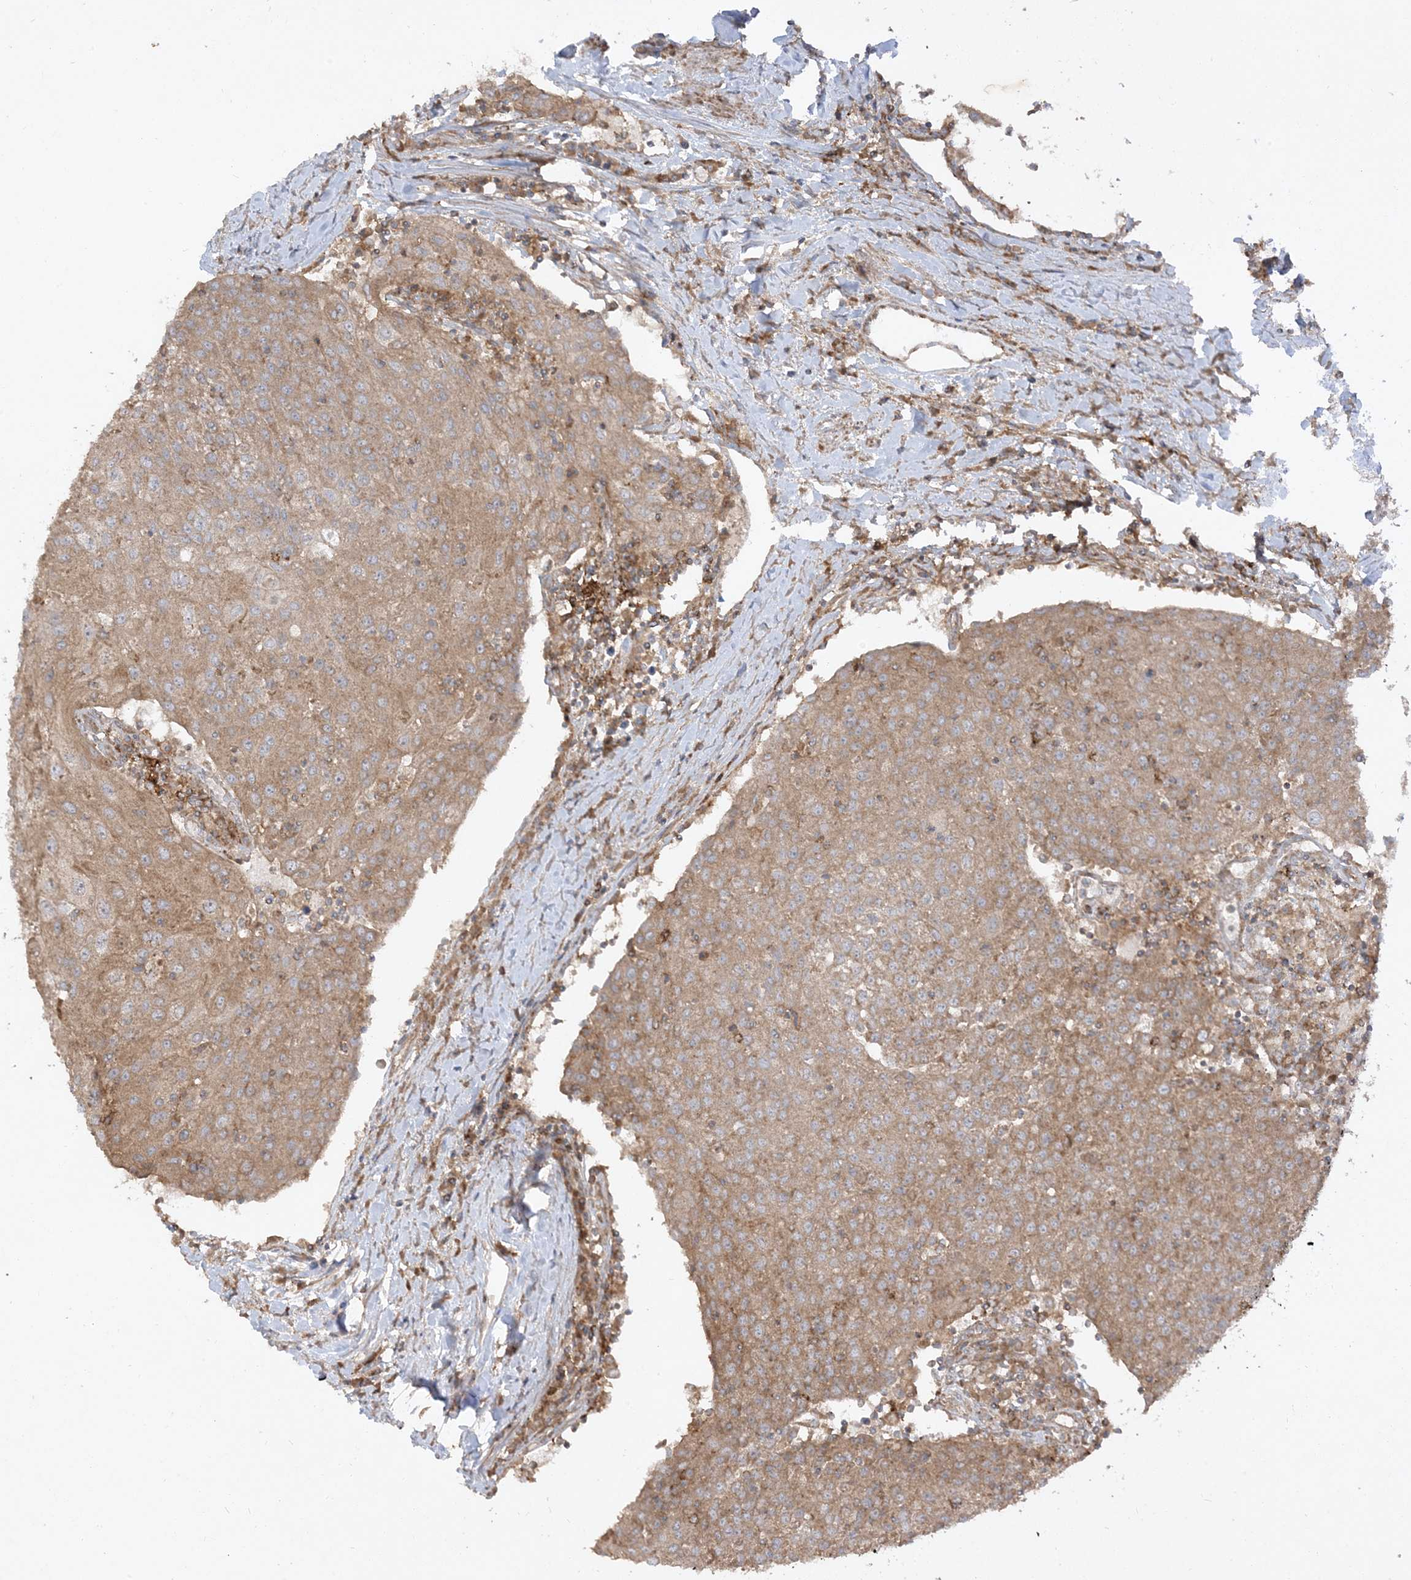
{"staining": {"intensity": "moderate", "quantity": ">75%", "location": "cytoplasmic/membranous"}, "tissue": "urothelial cancer", "cell_type": "Tumor cells", "image_type": "cancer", "snomed": [{"axis": "morphology", "description": "Urothelial carcinoma, High grade"}, {"axis": "topography", "description": "Urinary bladder"}], "caption": "Urothelial carcinoma (high-grade) stained for a protein (brown) displays moderate cytoplasmic/membranous positive positivity in about >75% of tumor cells.", "gene": "AARS2", "patient": {"sex": "female", "age": 85}}